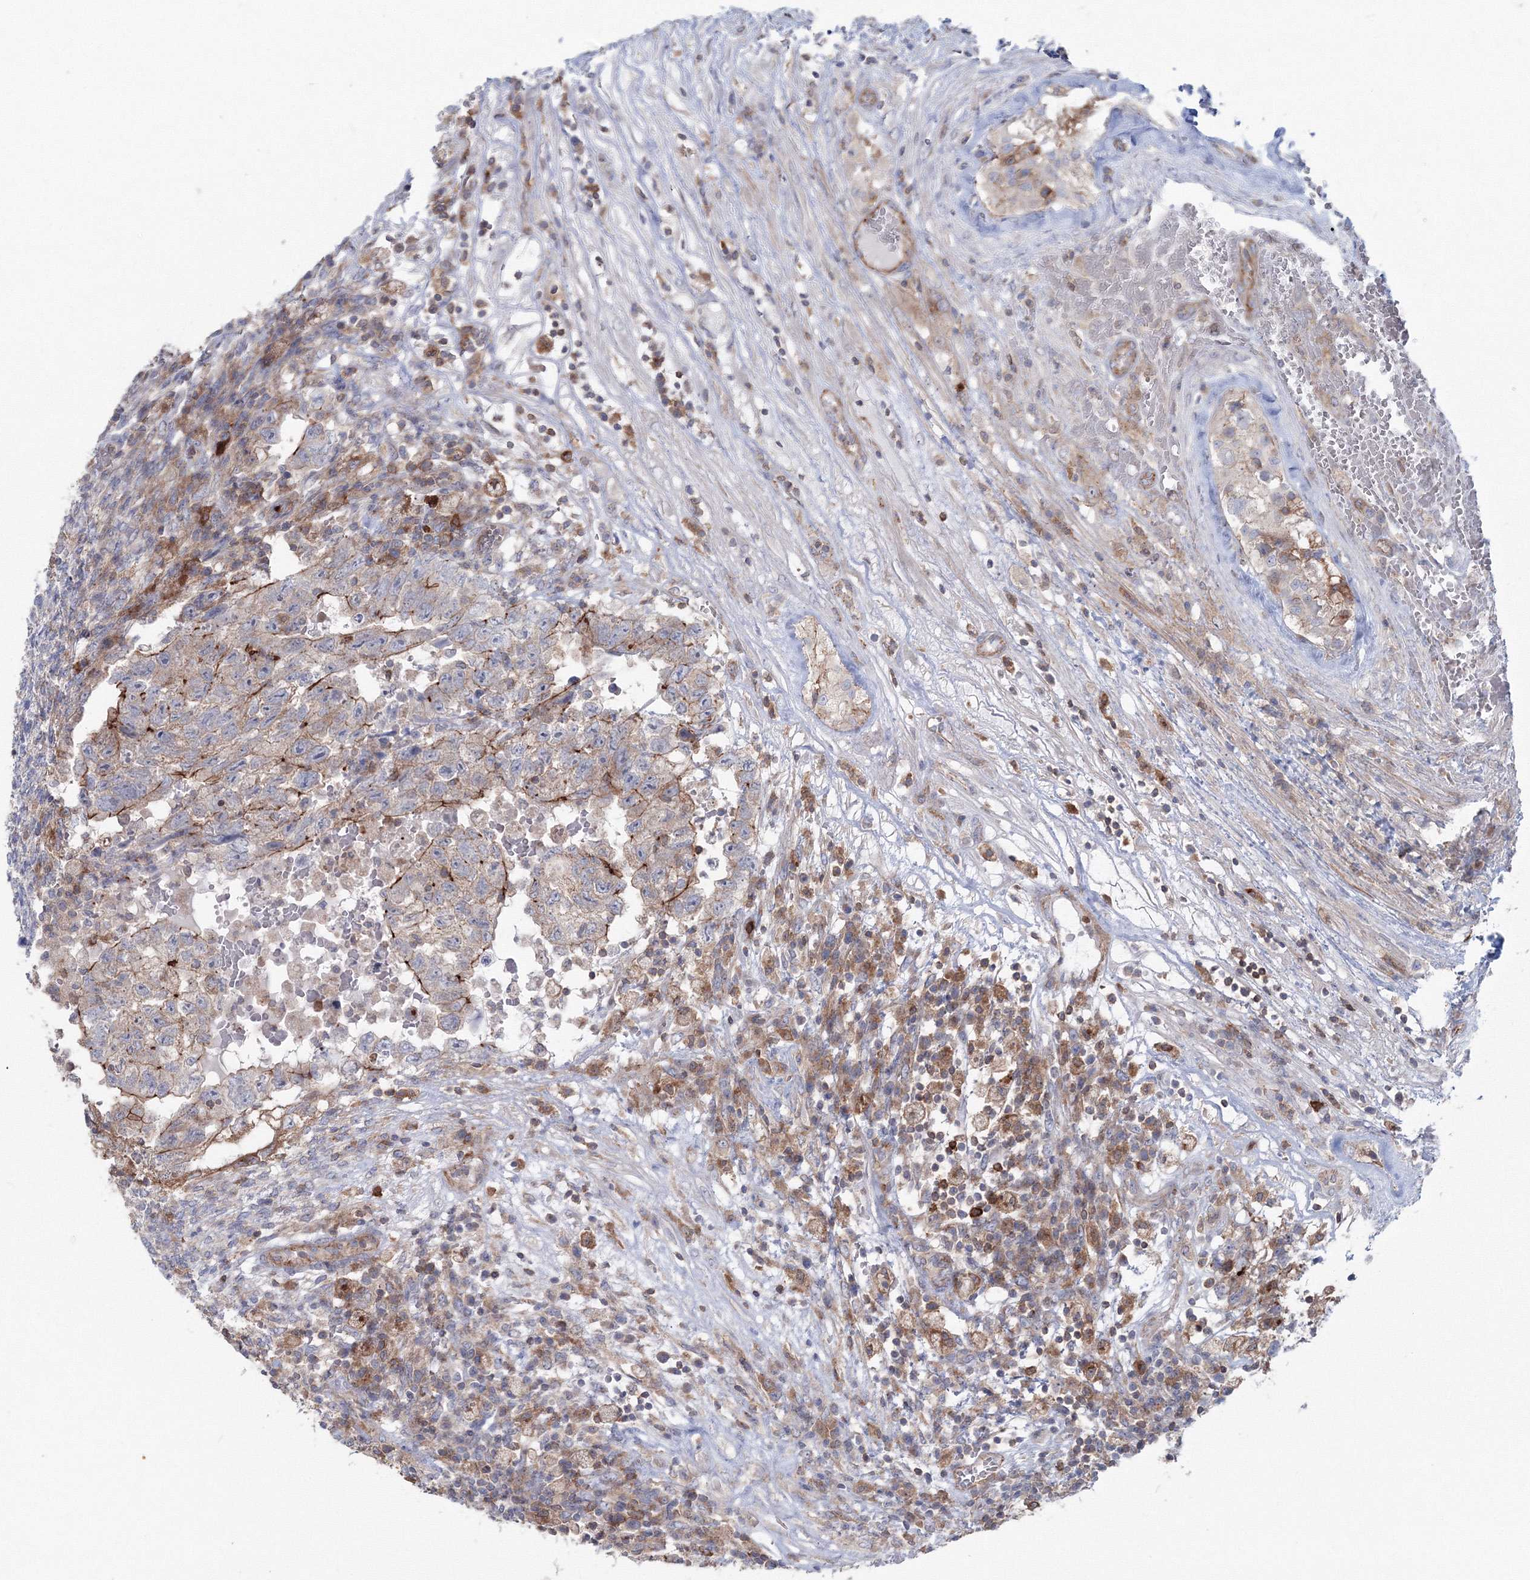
{"staining": {"intensity": "moderate", "quantity": "<25%", "location": "cytoplasmic/membranous"}, "tissue": "testis cancer", "cell_type": "Tumor cells", "image_type": "cancer", "snomed": [{"axis": "morphology", "description": "Carcinoma, Embryonal, NOS"}, {"axis": "topography", "description": "Testis"}], "caption": "Moderate cytoplasmic/membranous positivity is identified in about <25% of tumor cells in testis cancer (embryonal carcinoma). (DAB = brown stain, brightfield microscopy at high magnification).", "gene": "GGA2", "patient": {"sex": "male", "age": 36}}